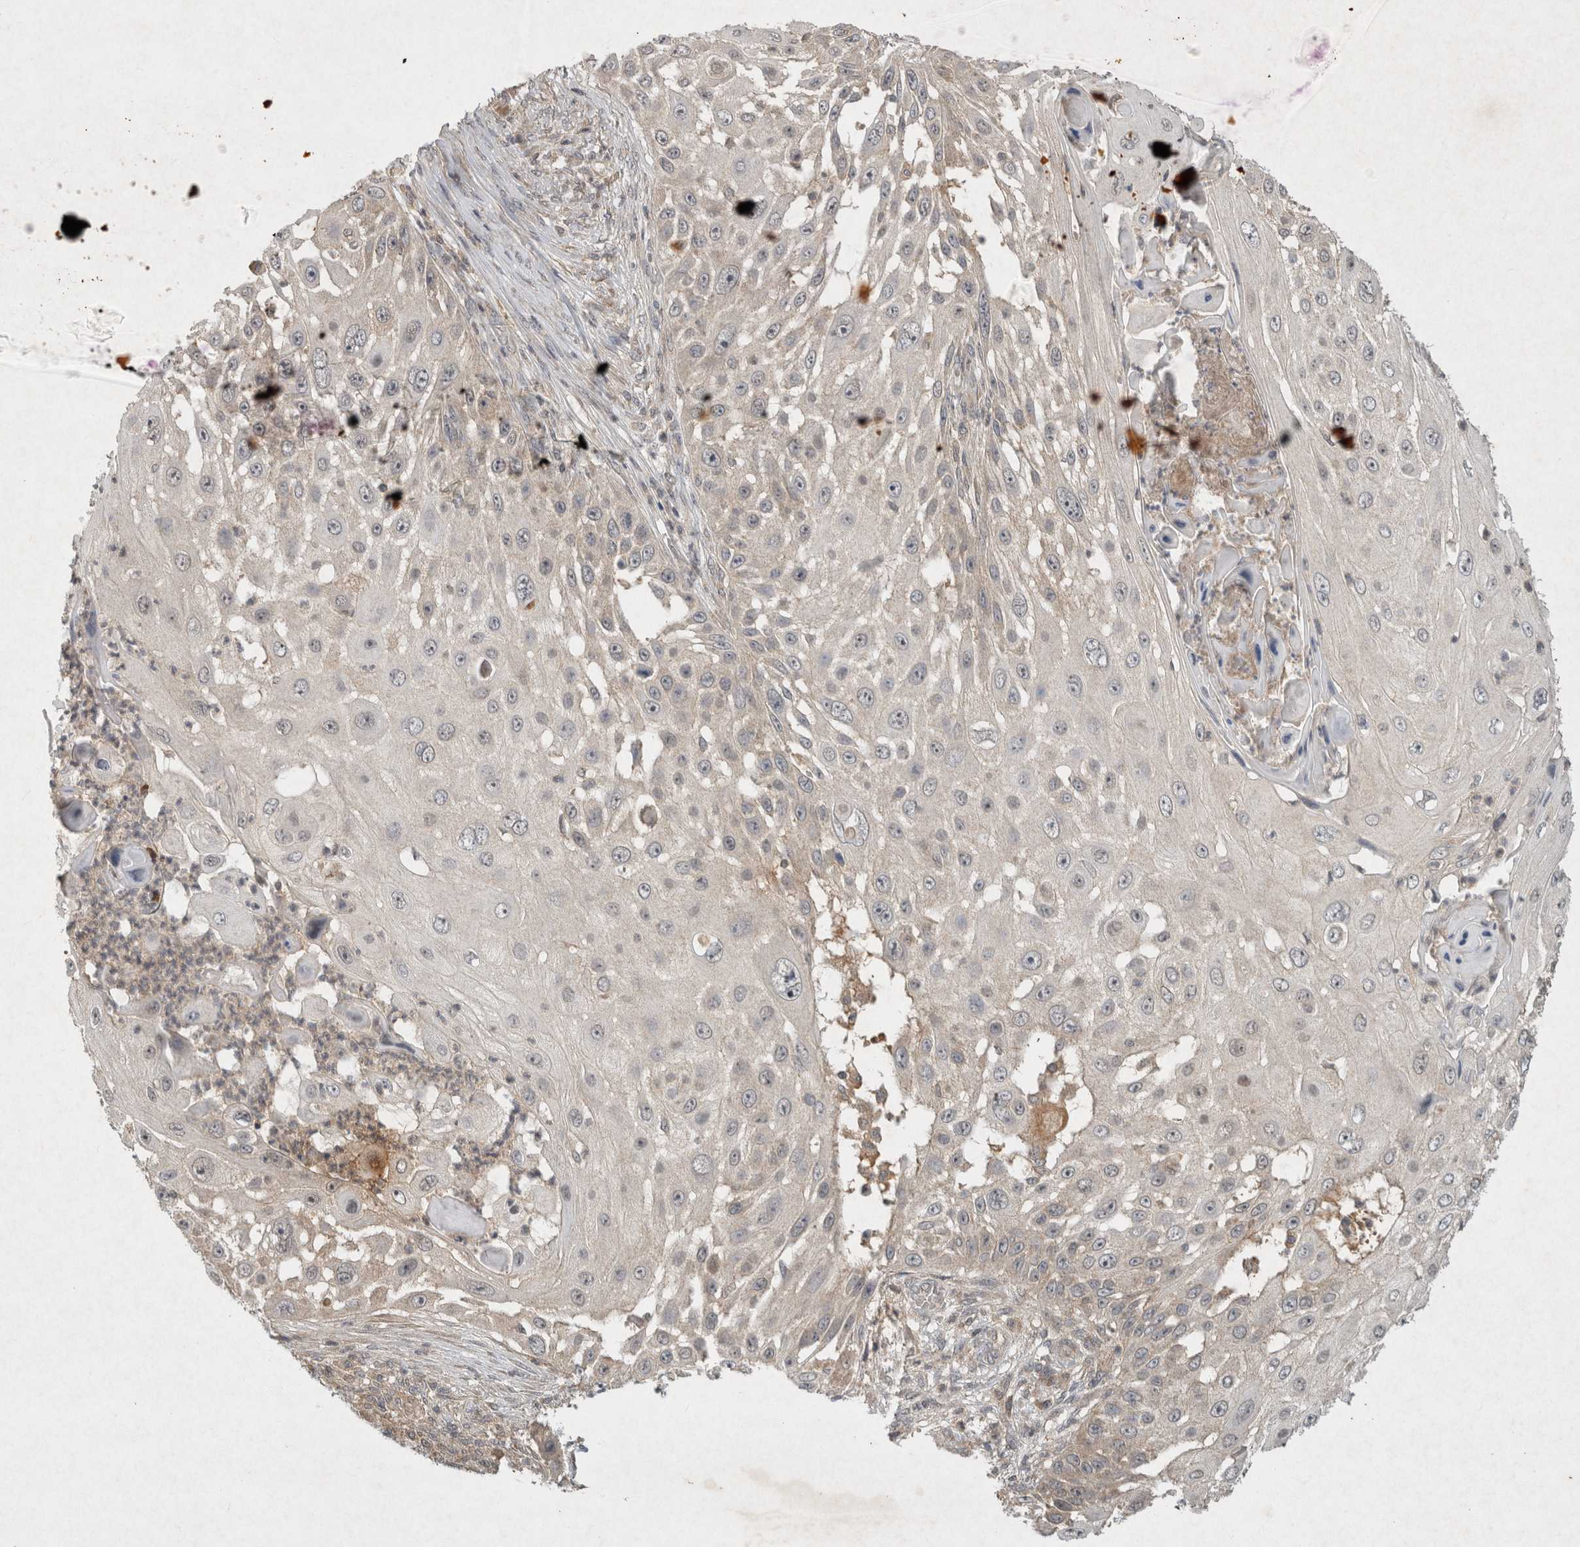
{"staining": {"intensity": "negative", "quantity": "none", "location": "none"}, "tissue": "skin cancer", "cell_type": "Tumor cells", "image_type": "cancer", "snomed": [{"axis": "morphology", "description": "Squamous cell carcinoma, NOS"}, {"axis": "topography", "description": "Skin"}], "caption": "This is an immunohistochemistry (IHC) photomicrograph of human skin squamous cell carcinoma. There is no expression in tumor cells.", "gene": "LOXL2", "patient": {"sex": "female", "age": 44}}